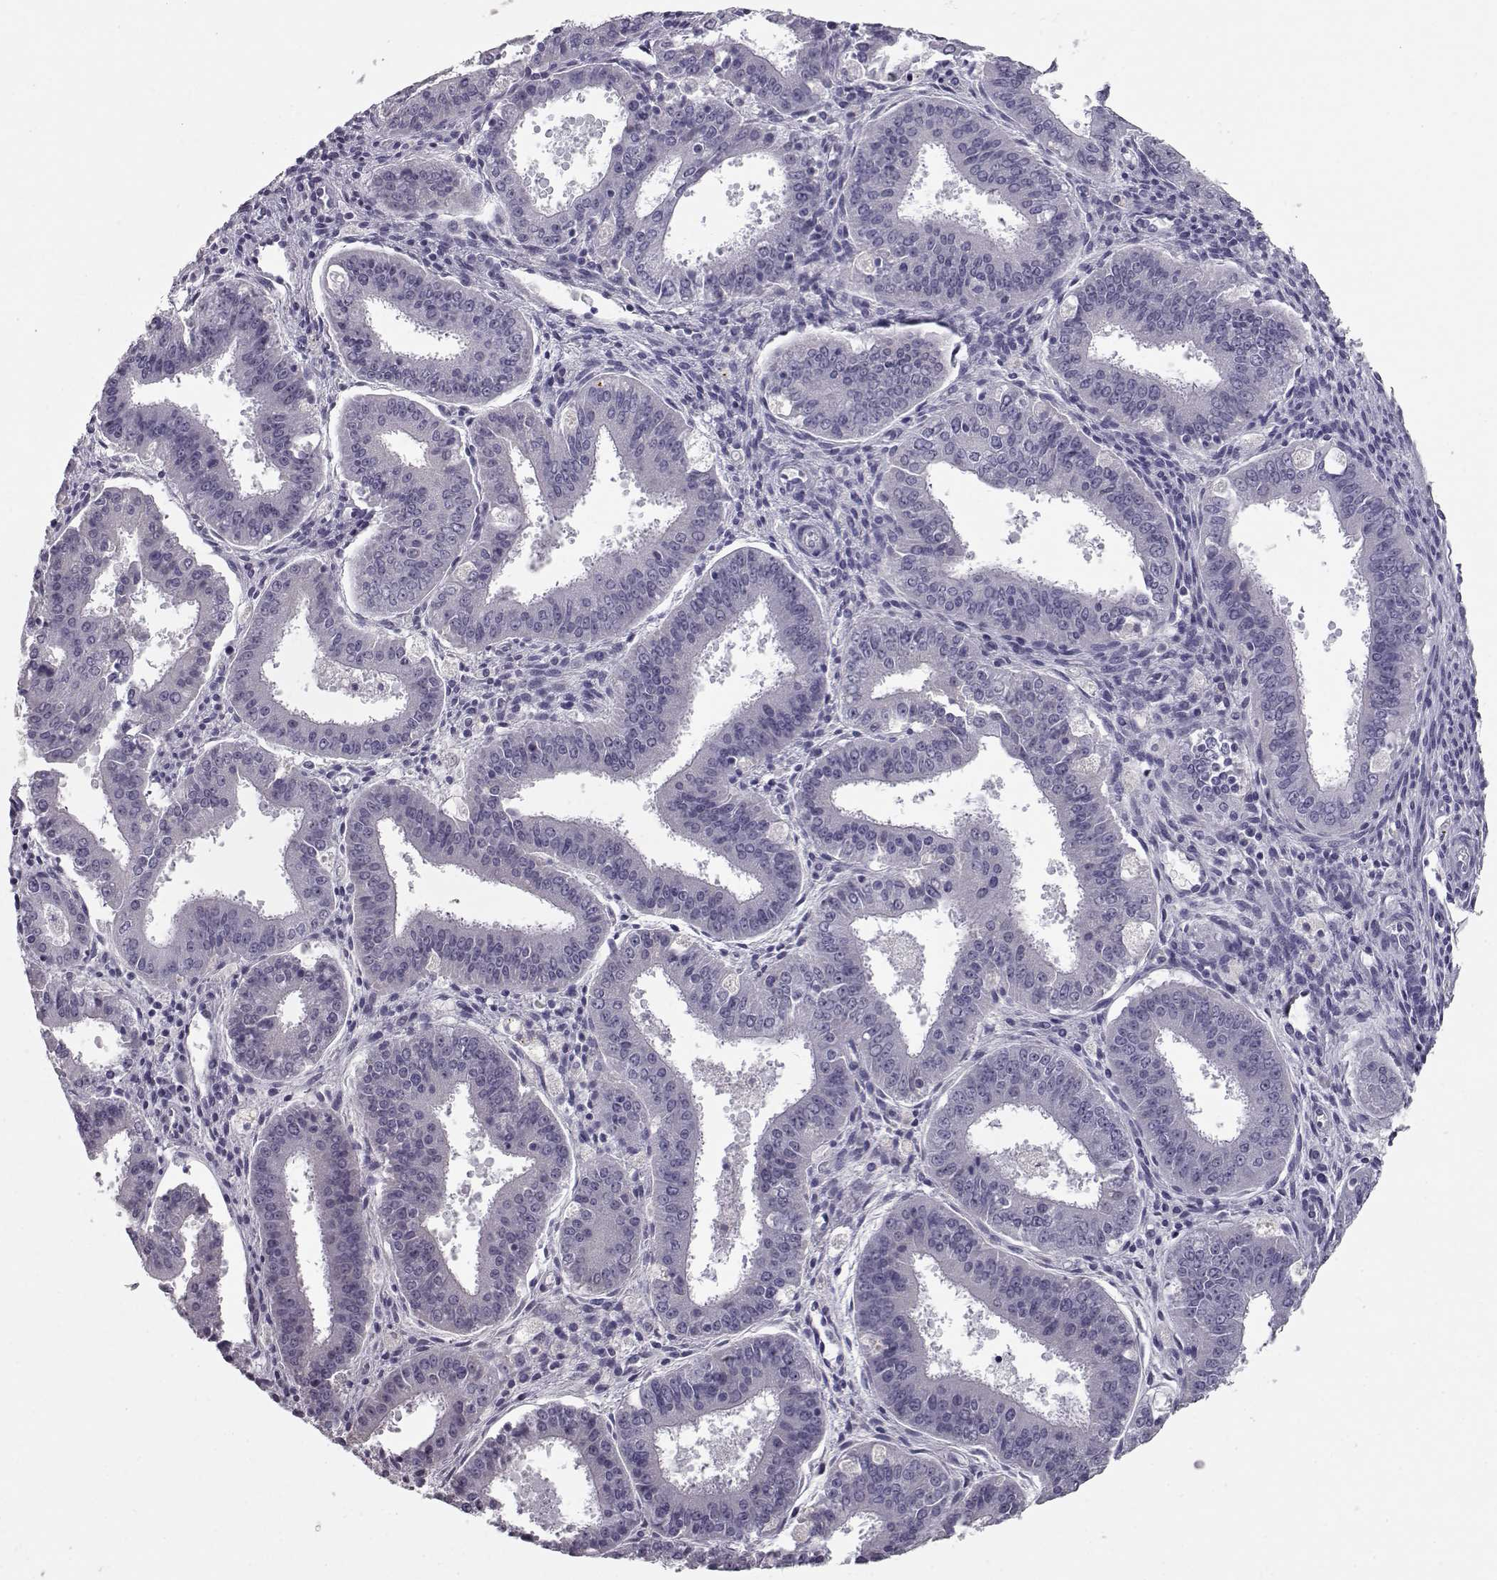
{"staining": {"intensity": "negative", "quantity": "none", "location": "none"}, "tissue": "ovarian cancer", "cell_type": "Tumor cells", "image_type": "cancer", "snomed": [{"axis": "morphology", "description": "Carcinoma, endometroid"}, {"axis": "topography", "description": "Ovary"}], "caption": "This is a histopathology image of immunohistochemistry (IHC) staining of ovarian cancer, which shows no expression in tumor cells.", "gene": "CCL19", "patient": {"sex": "female", "age": 42}}